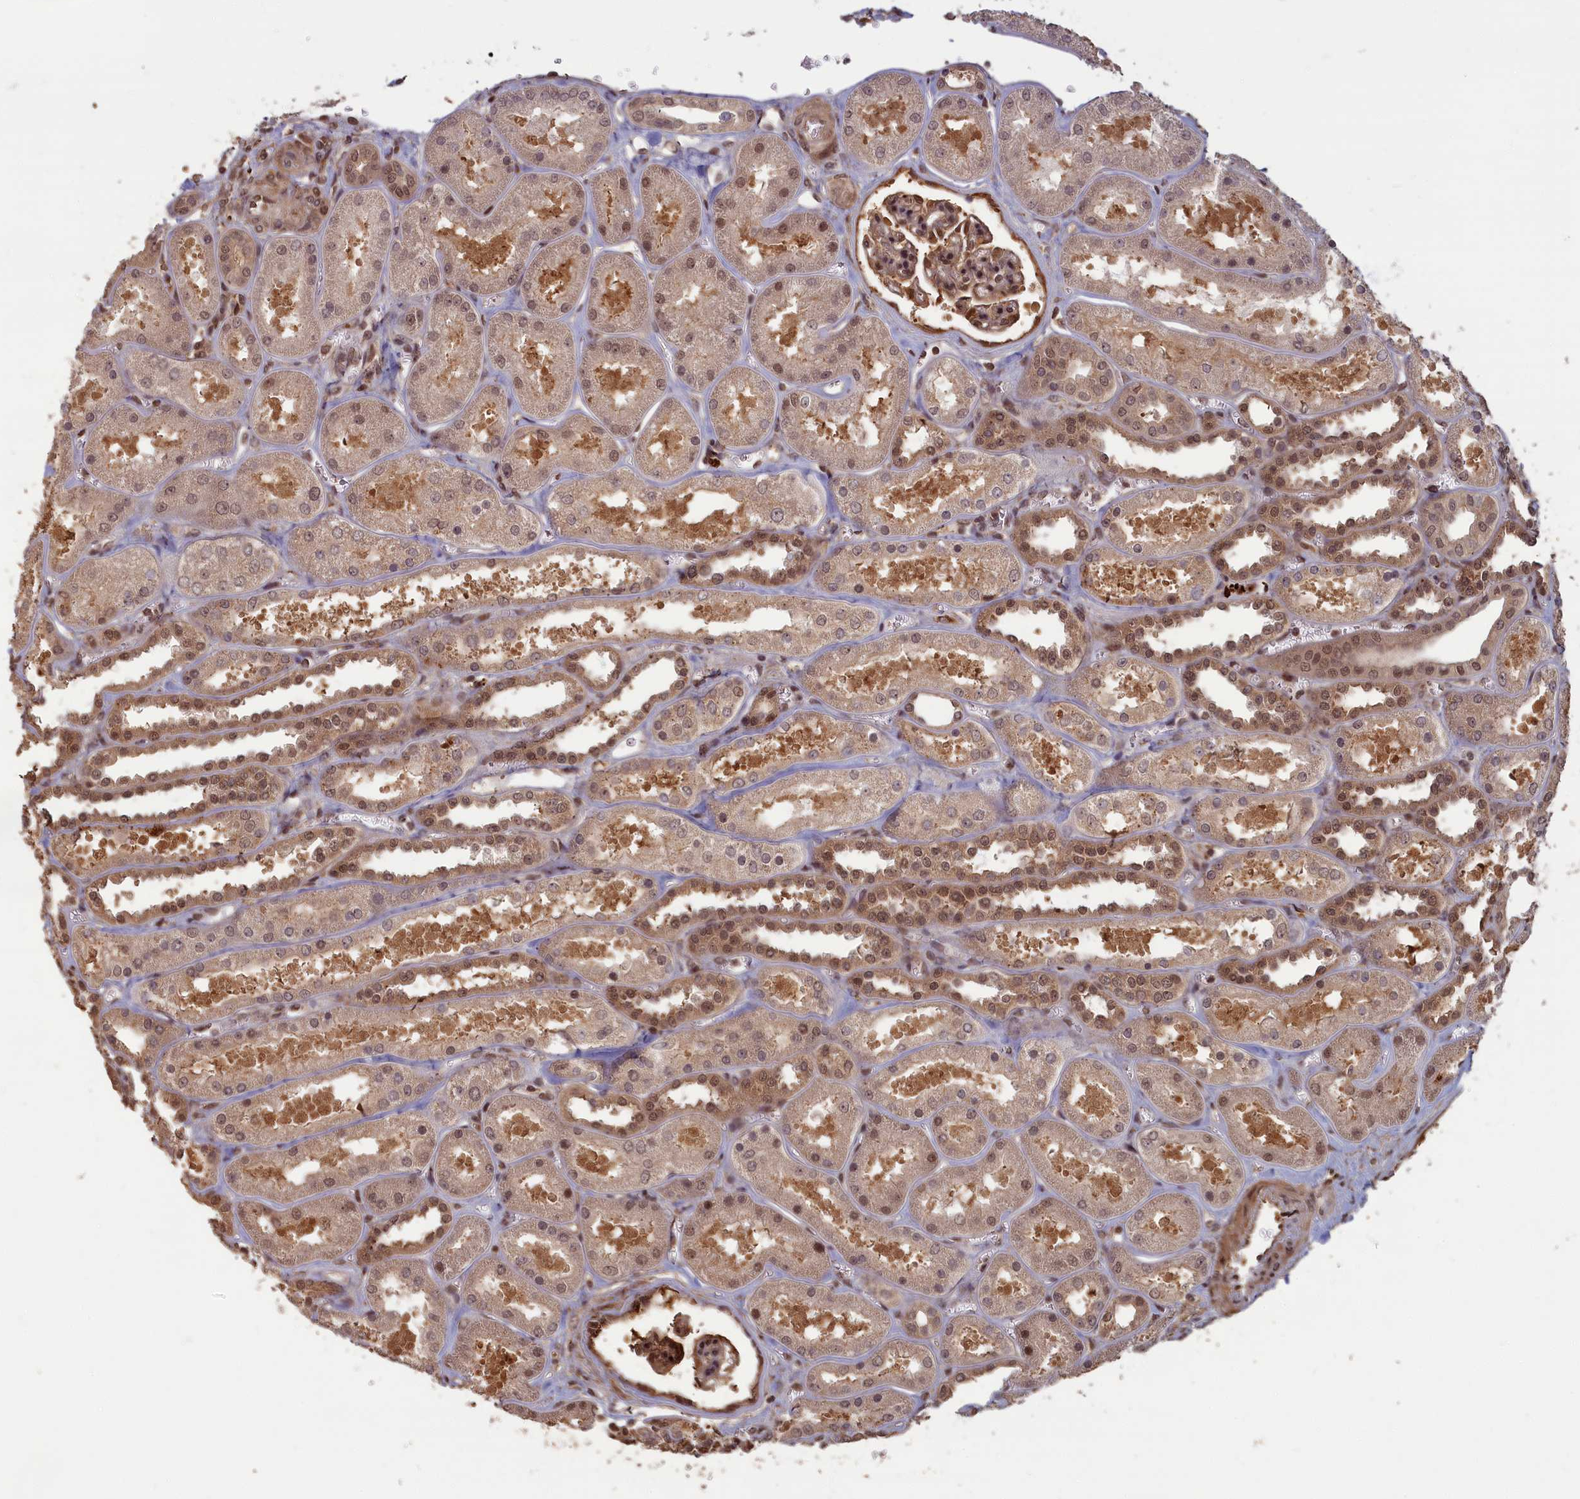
{"staining": {"intensity": "moderate", "quantity": ">75%", "location": "cytoplasmic/membranous,nuclear"}, "tissue": "kidney", "cell_type": "Cells in glomeruli", "image_type": "normal", "snomed": [{"axis": "morphology", "description": "Normal tissue, NOS"}, {"axis": "morphology", "description": "Adenocarcinoma, NOS"}, {"axis": "topography", "description": "Kidney"}], "caption": "Cells in glomeruli show medium levels of moderate cytoplasmic/membranous,nuclear expression in approximately >75% of cells in benign kidney. The staining was performed using DAB to visualize the protein expression in brown, while the nuclei were stained in blue with hematoxylin (Magnification: 20x).", "gene": "HIF3A", "patient": {"sex": "female", "age": 68}}